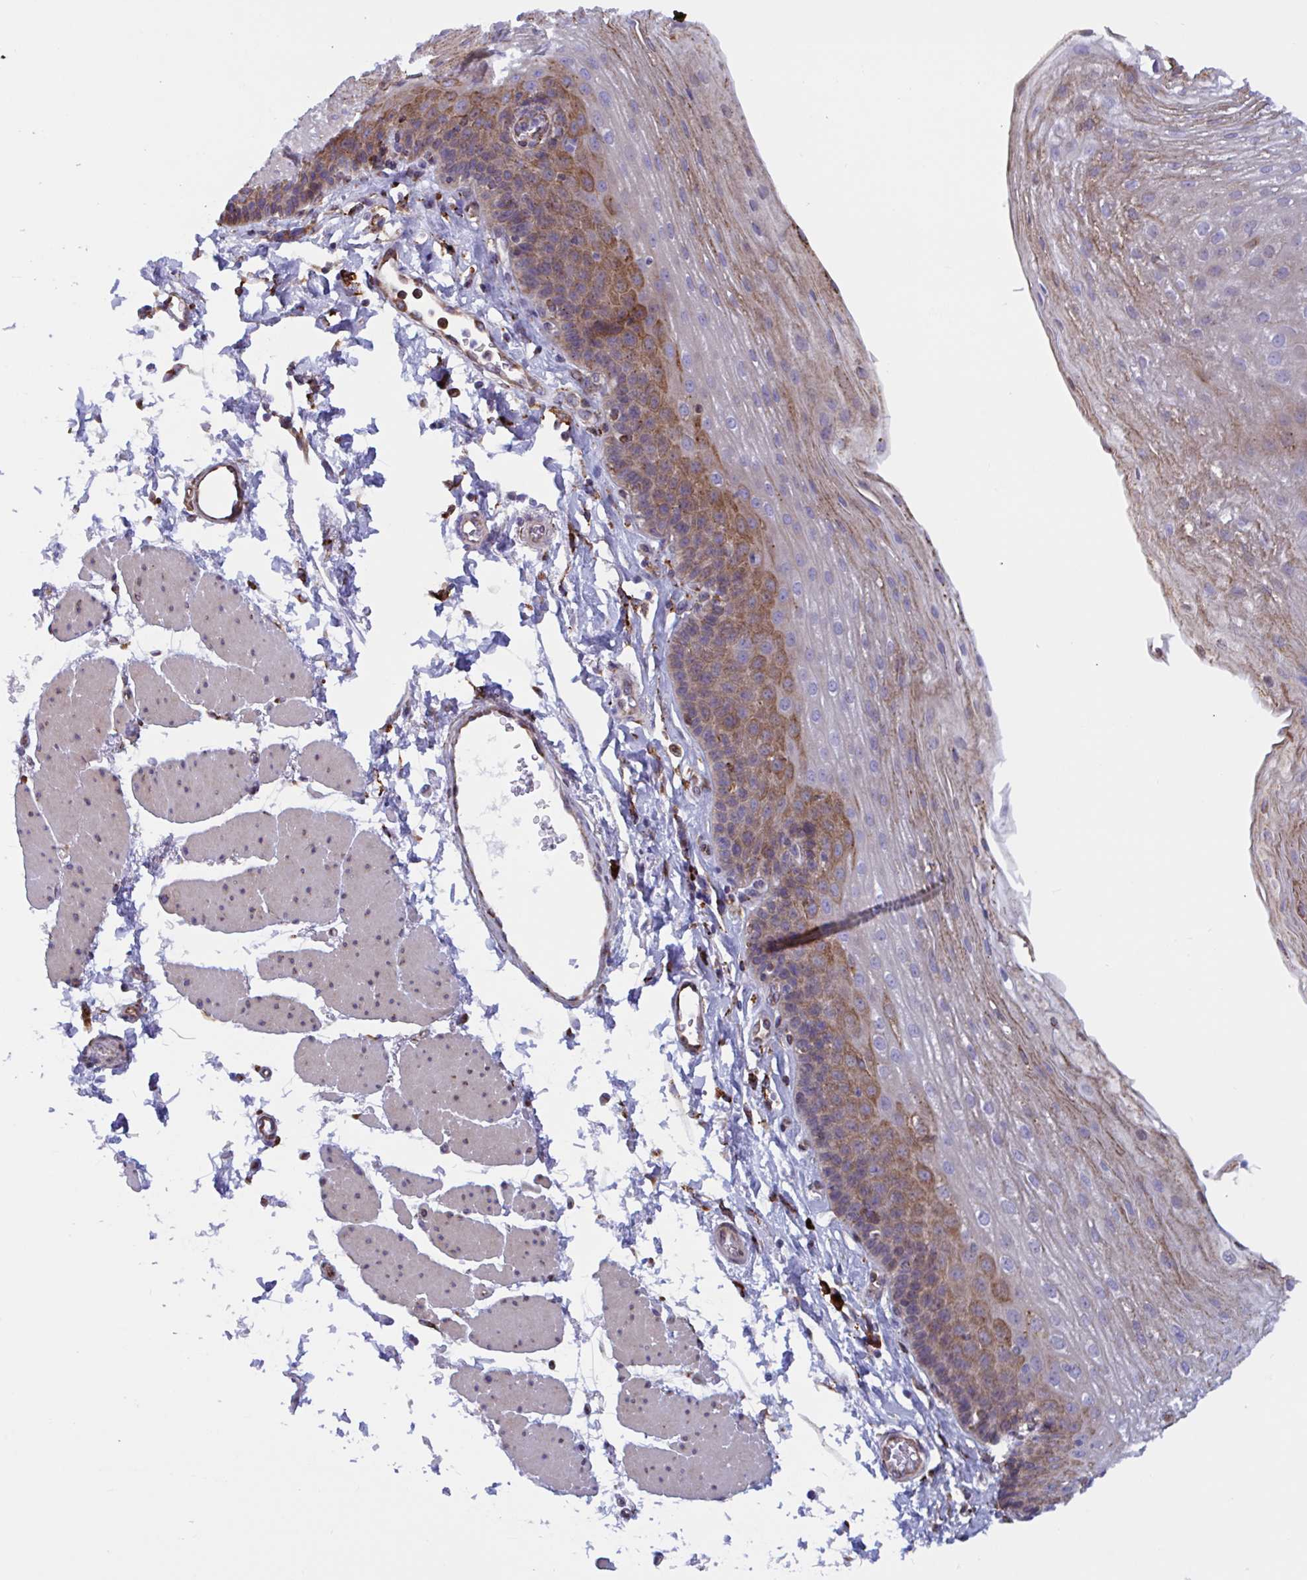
{"staining": {"intensity": "moderate", "quantity": "25%-75%", "location": "cytoplasmic/membranous"}, "tissue": "esophagus", "cell_type": "Squamous epithelial cells", "image_type": "normal", "snomed": [{"axis": "morphology", "description": "Normal tissue, NOS"}, {"axis": "topography", "description": "Esophagus"}], "caption": "Immunohistochemical staining of unremarkable human esophagus exhibits moderate cytoplasmic/membranous protein positivity in approximately 25%-75% of squamous epithelial cells.", "gene": "PEAK3", "patient": {"sex": "female", "age": 81}}